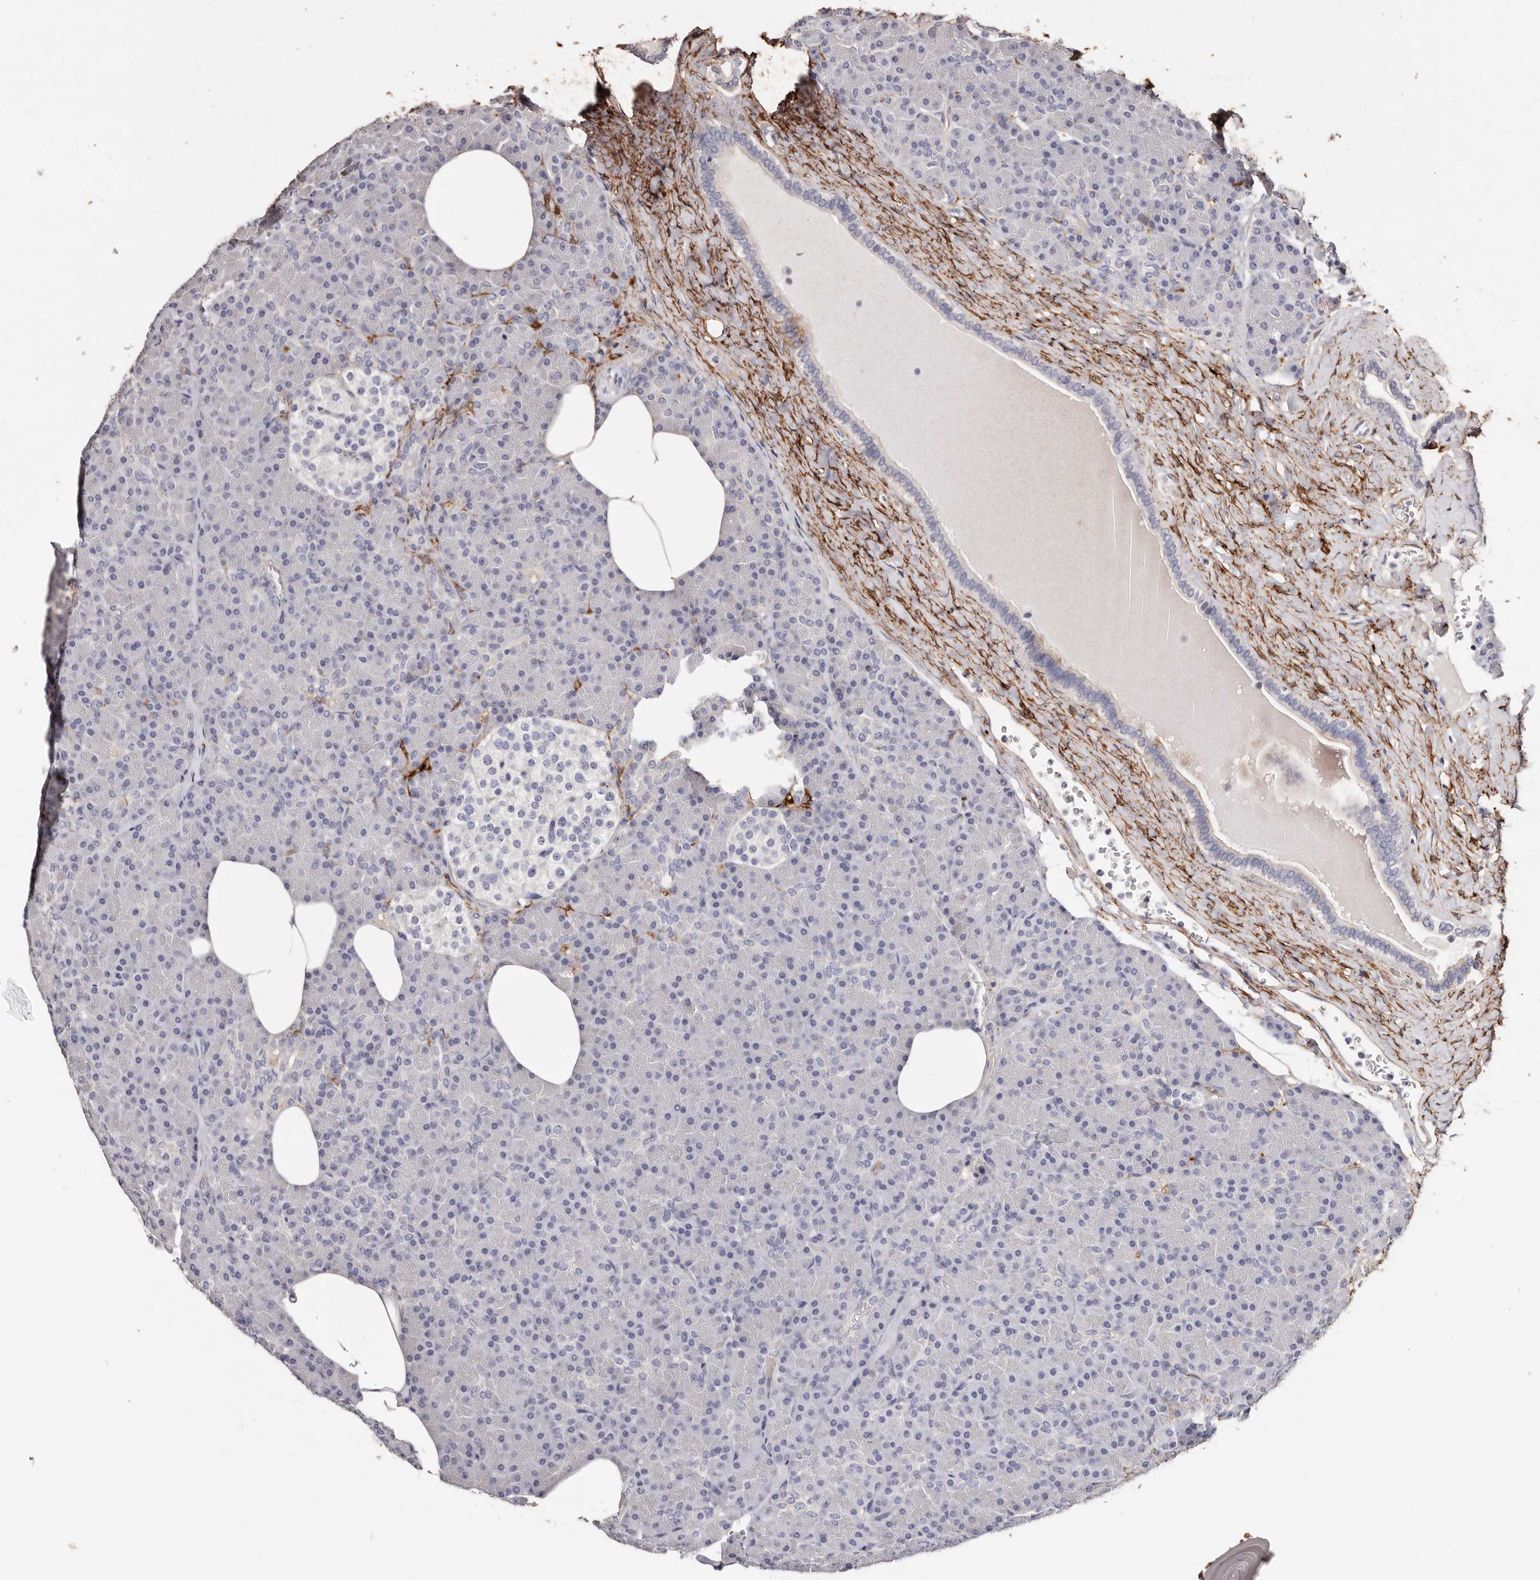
{"staining": {"intensity": "negative", "quantity": "none", "location": "none"}, "tissue": "pancreas", "cell_type": "Exocrine glandular cells", "image_type": "normal", "snomed": [{"axis": "morphology", "description": "Normal tissue, NOS"}, {"axis": "topography", "description": "Pancreas"}], "caption": "Pancreas stained for a protein using IHC demonstrates no staining exocrine glandular cells.", "gene": "TGM2", "patient": {"sex": "female", "age": 43}}